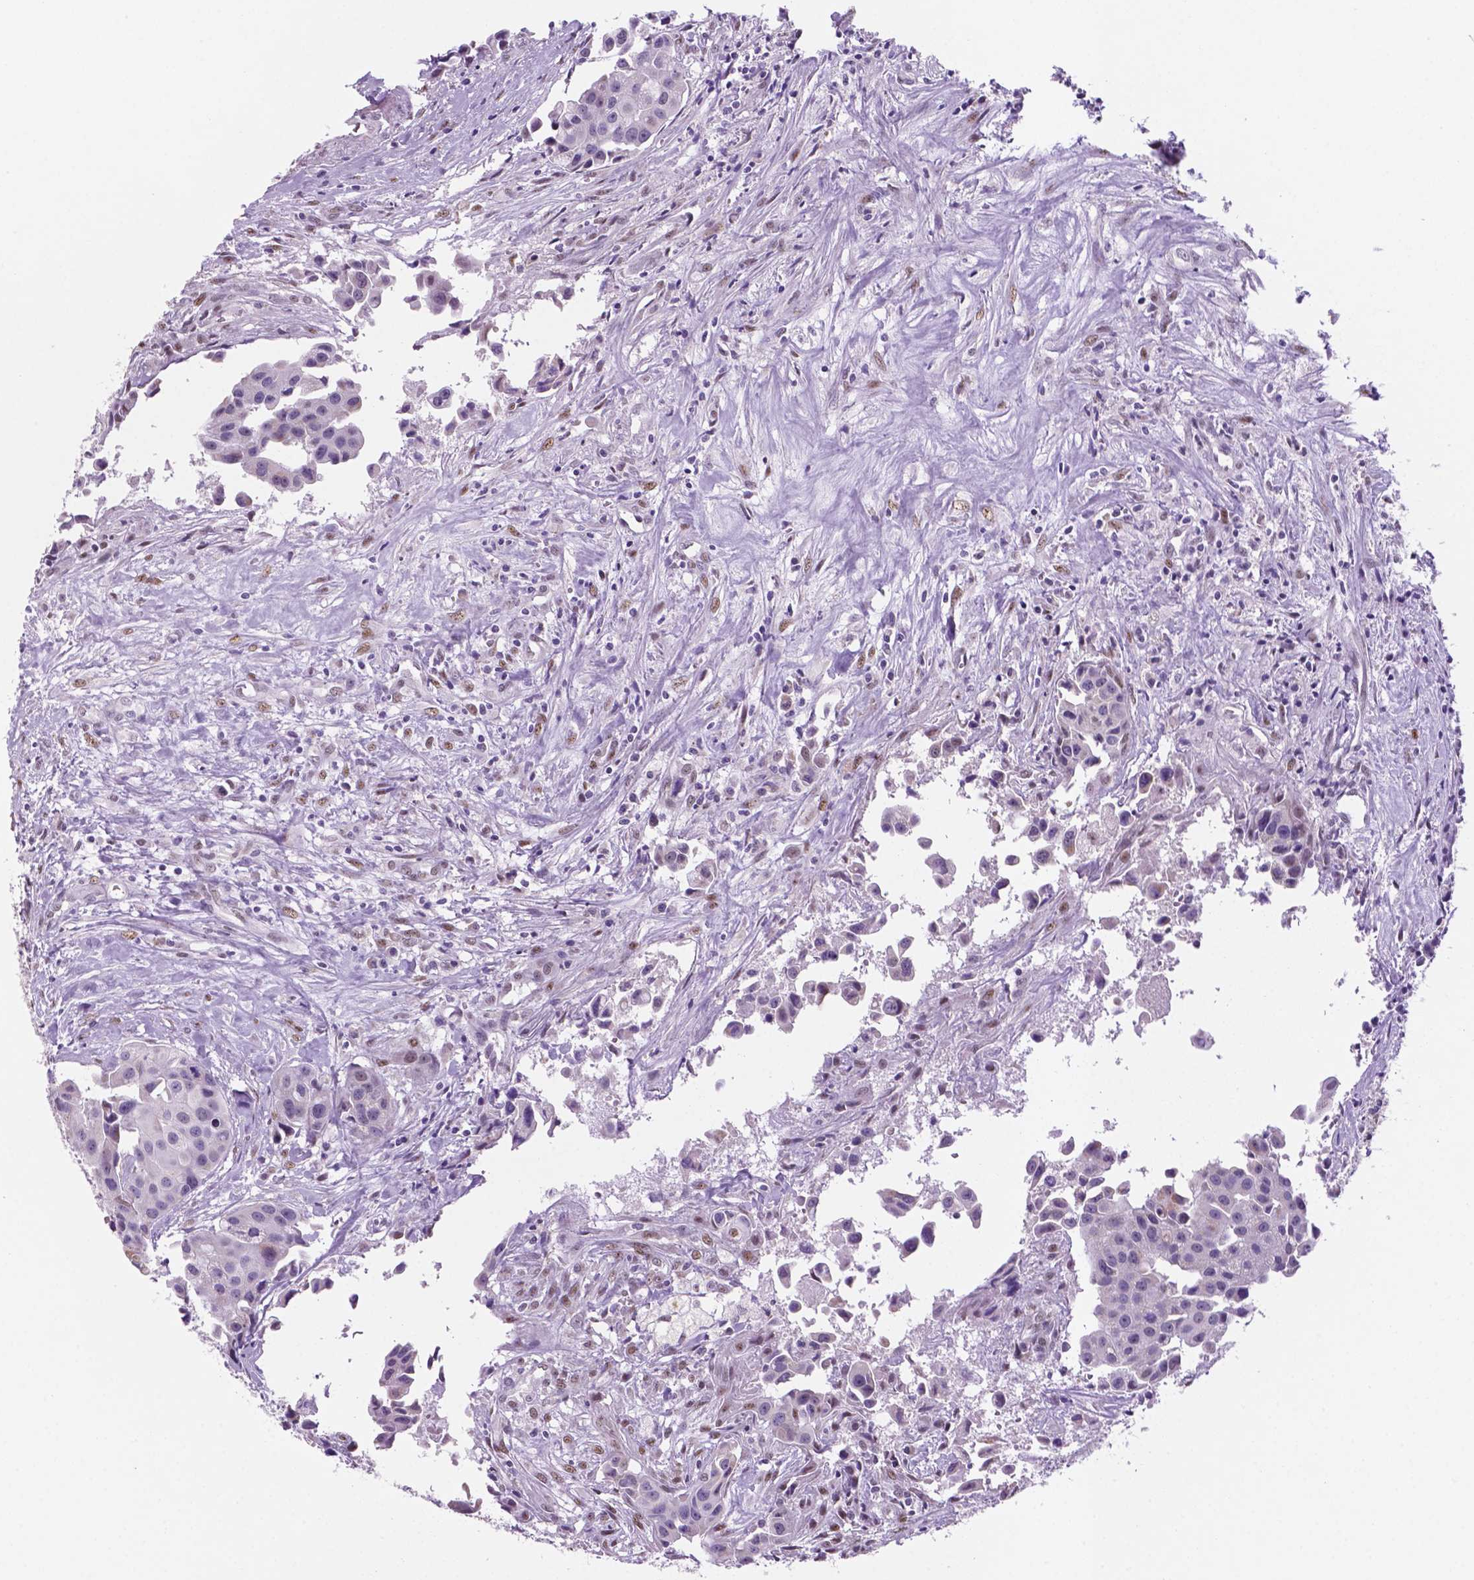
{"staining": {"intensity": "negative", "quantity": "none", "location": "none"}, "tissue": "head and neck cancer", "cell_type": "Tumor cells", "image_type": "cancer", "snomed": [{"axis": "morphology", "description": "Adenocarcinoma, NOS"}, {"axis": "topography", "description": "Head-Neck"}], "caption": "Tumor cells are negative for brown protein staining in head and neck adenocarcinoma.", "gene": "C18orf21", "patient": {"sex": "male", "age": 76}}